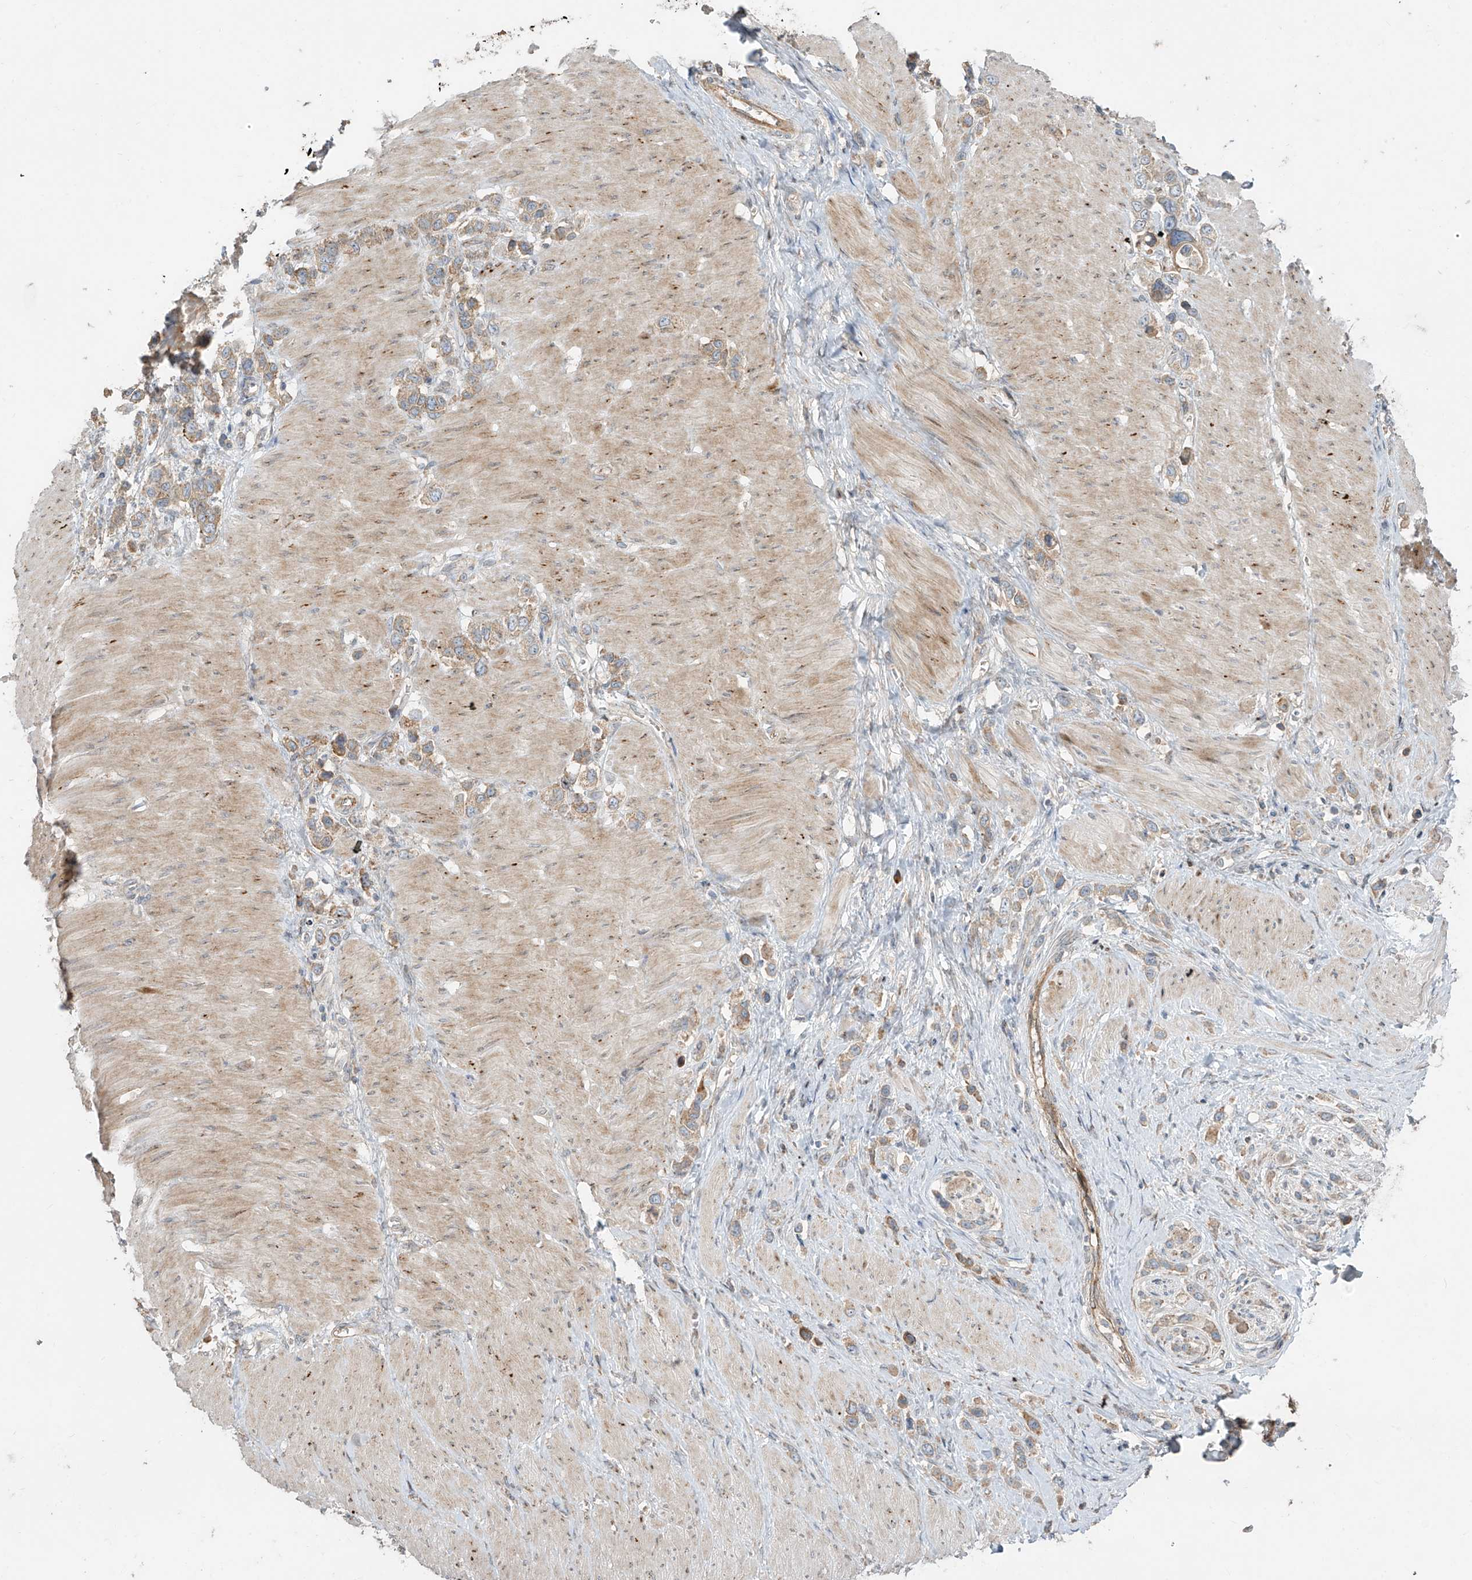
{"staining": {"intensity": "weak", "quantity": ">75%", "location": "cytoplasmic/membranous"}, "tissue": "stomach cancer", "cell_type": "Tumor cells", "image_type": "cancer", "snomed": [{"axis": "morphology", "description": "Normal tissue, NOS"}, {"axis": "morphology", "description": "Adenocarcinoma, NOS"}, {"axis": "topography", "description": "Stomach, upper"}, {"axis": "topography", "description": "Stomach"}], "caption": "Adenocarcinoma (stomach) stained for a protein demonstrates weak cytoplasmic/membranous positivity in tumor cells. Nuclei are stained in blue.", "gene": "ABTB1", "patient": {"sex": "female", "age": 65}}